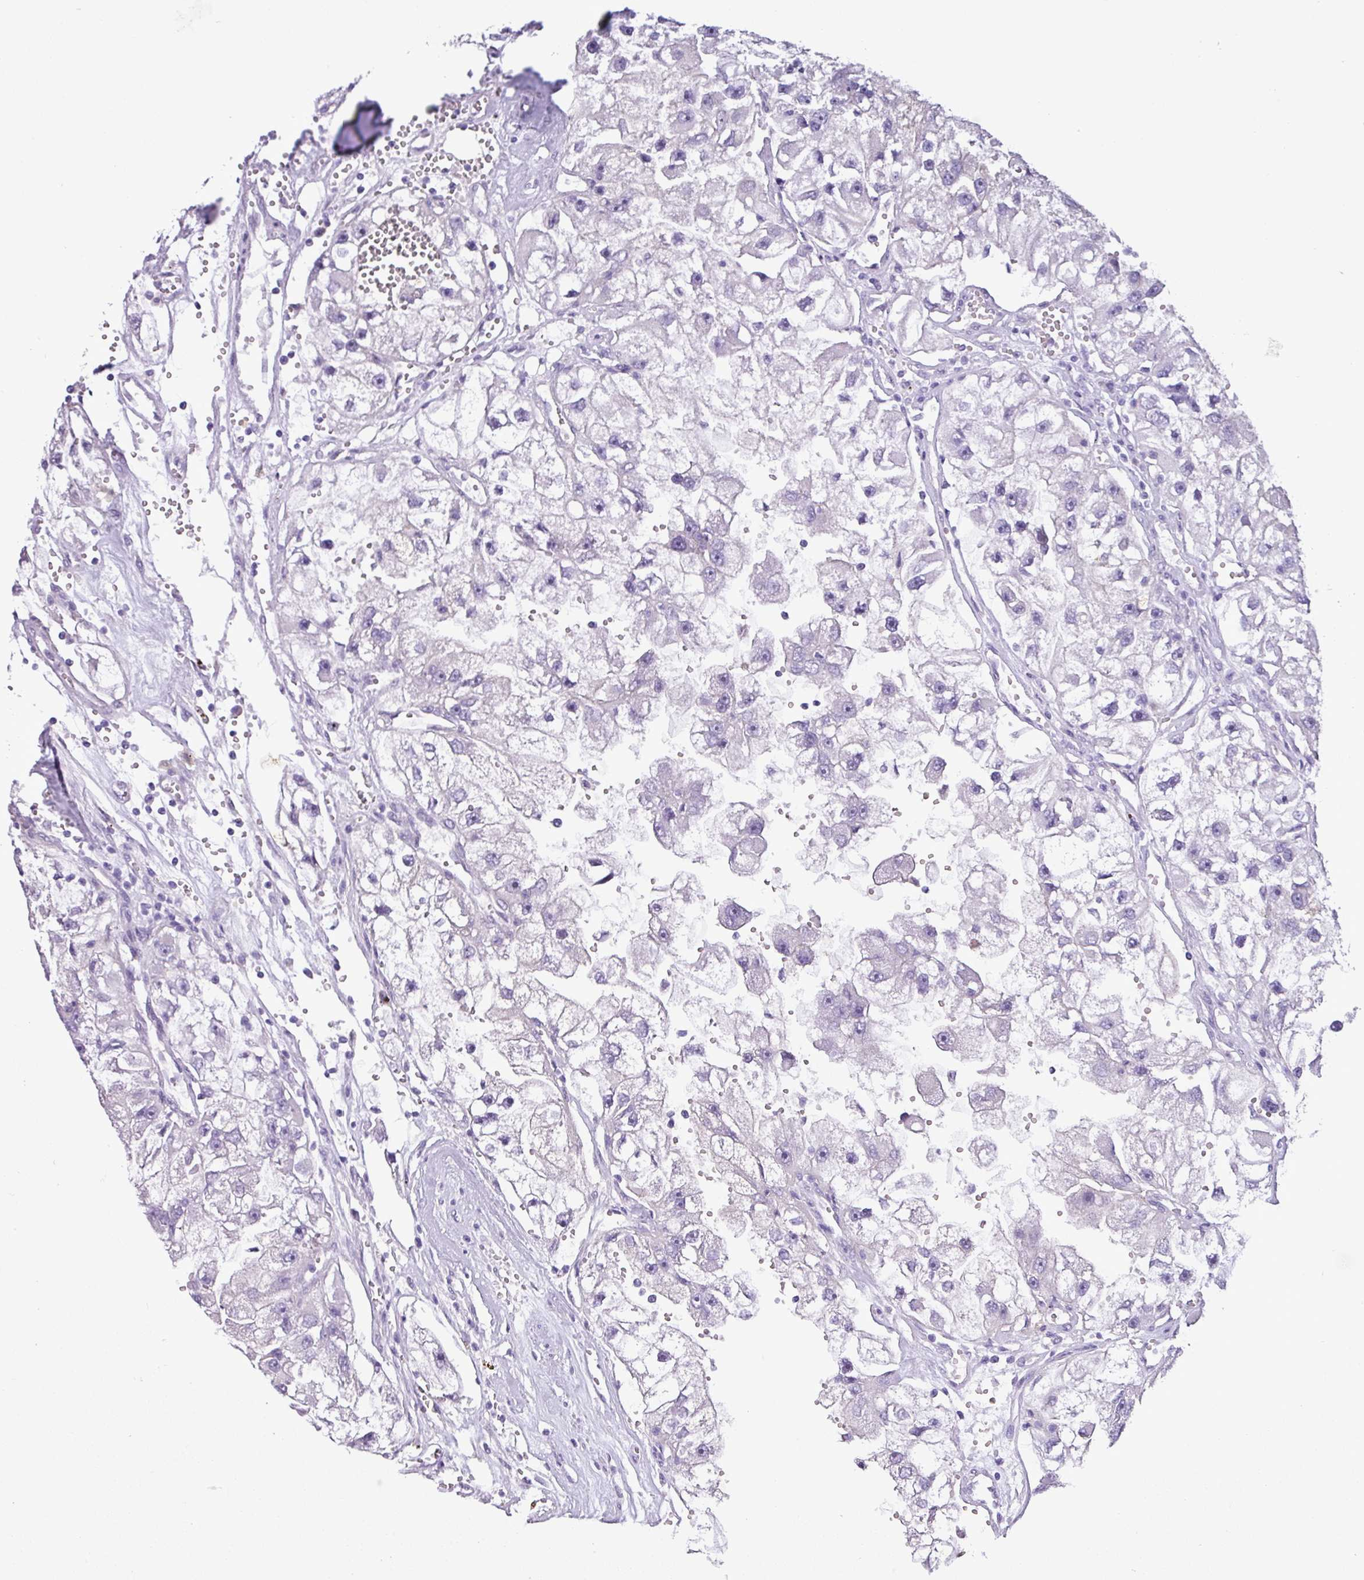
{"staining": {"intensity": "negative", "quantity": "none", "location": "none"}, "tissue": "renal cancer", "cell_type": "Tumor cells", "image_type": "cancer", "snomed": [{"axis": "morphology", "description": "Adenocarcinoma, NOS"}, {"axis": "topography", "description": "Kidney"}], "caption": "The IHC image has no significant expression in tumor cells of adenocarcinoma (renal) tissue. Brightfield microscopy of IHC stained with DAB (brown) and hematoxylin (blue), captured at high magnification.", "gene": "CYSTM1", "patient": {"sex": "male", "age": 63}}